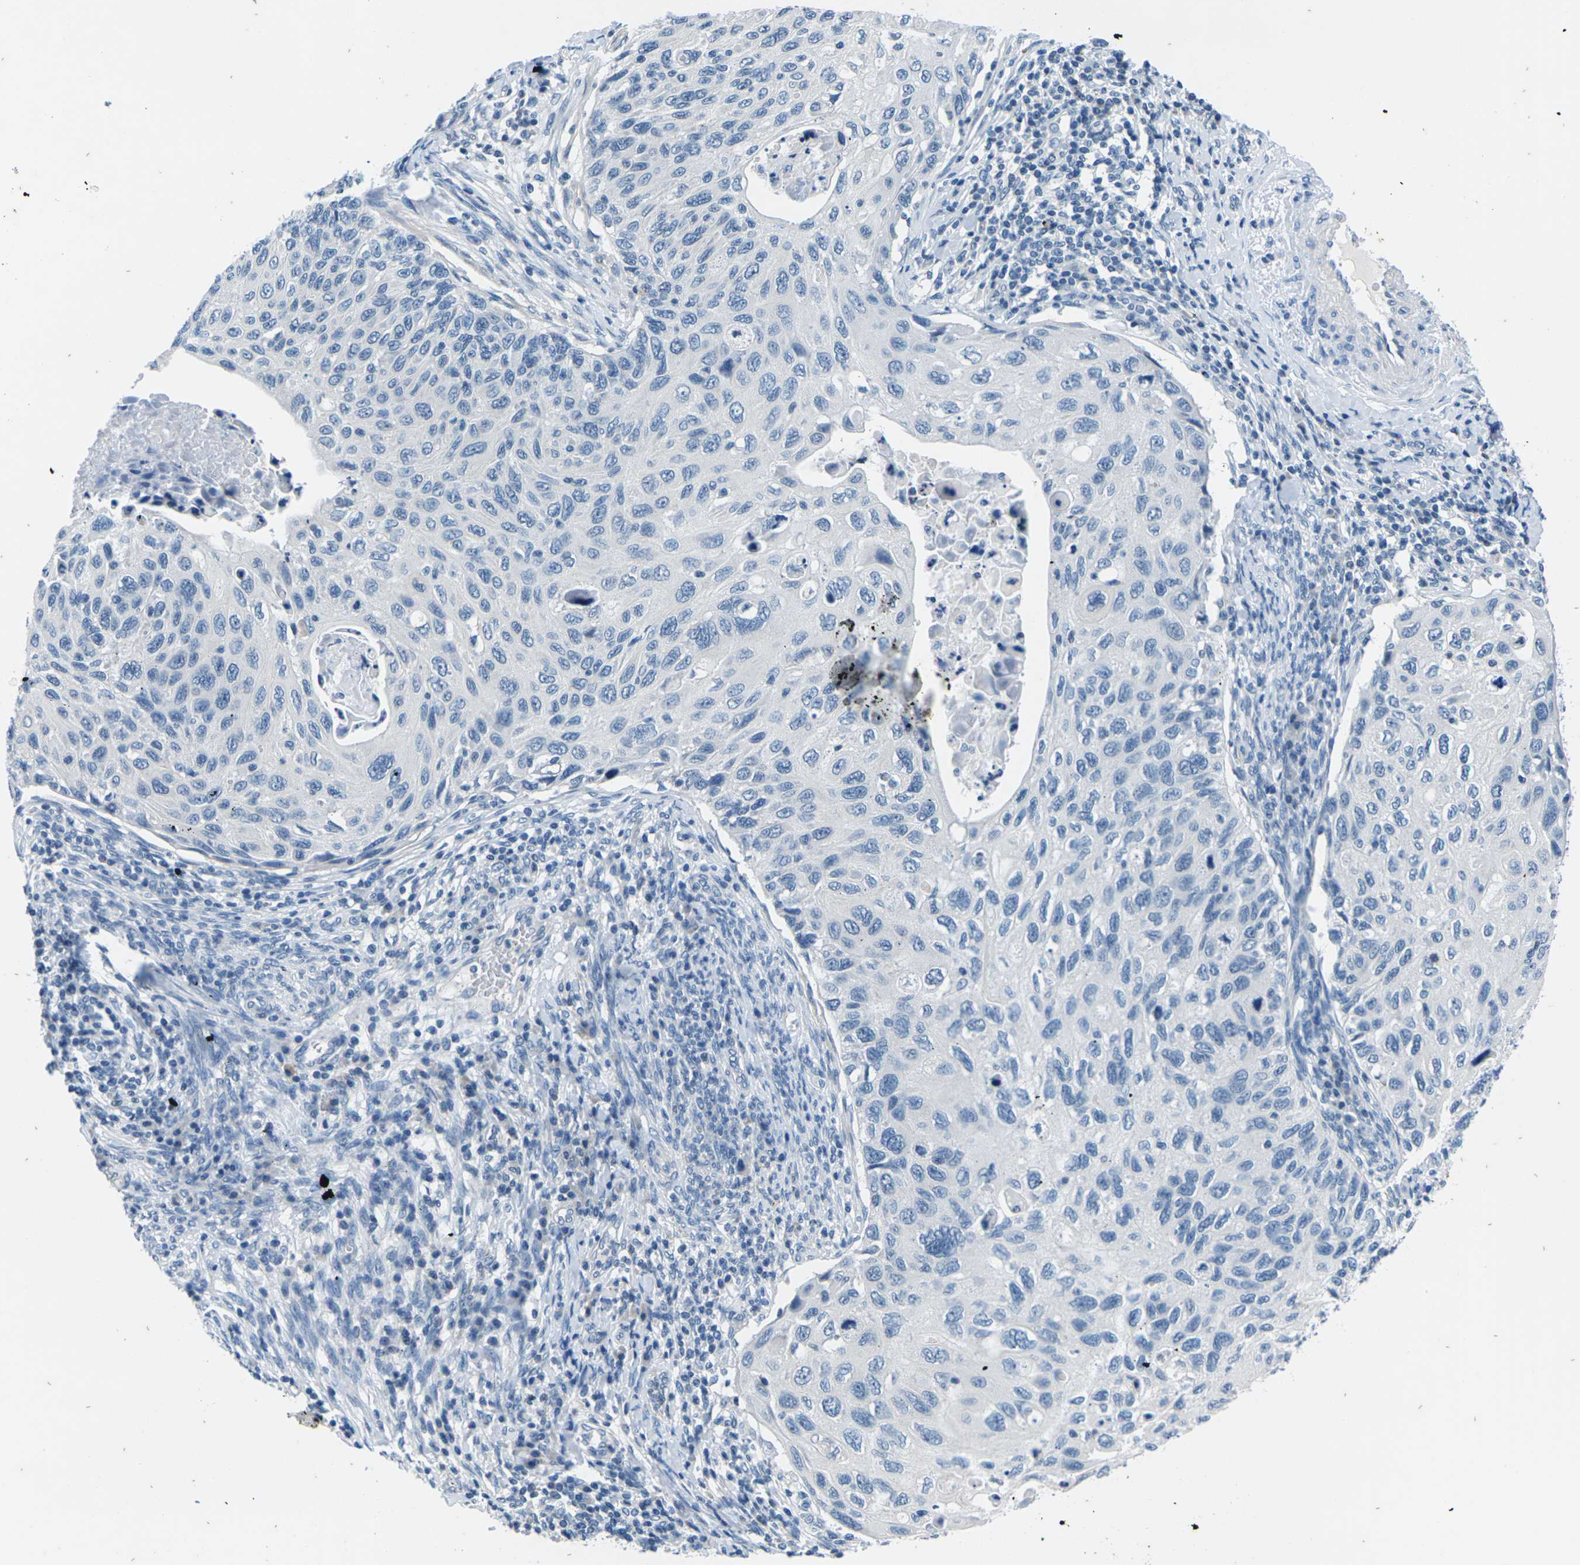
{"staining": {"intensity": "negative", "quantity": "none", "location": "none"}, "tissue": "cervical cancer", "cell_type": "Tumor cells", "image_type": "cancer", "snomed": [{"axis": "morphology", "description": "Squamous cell carcinoma, NOS"}, {"axis": "topography", "description": "Cervix"}], "caption": "A histopathology image of cervical cancer stained for a protein exhibits no brown staining in tumor cells. (DAB immunohistochemistry with hematoxylin counter stain).", "gene": "UMOD", "patient": {"sex": "female", "age": 70}}